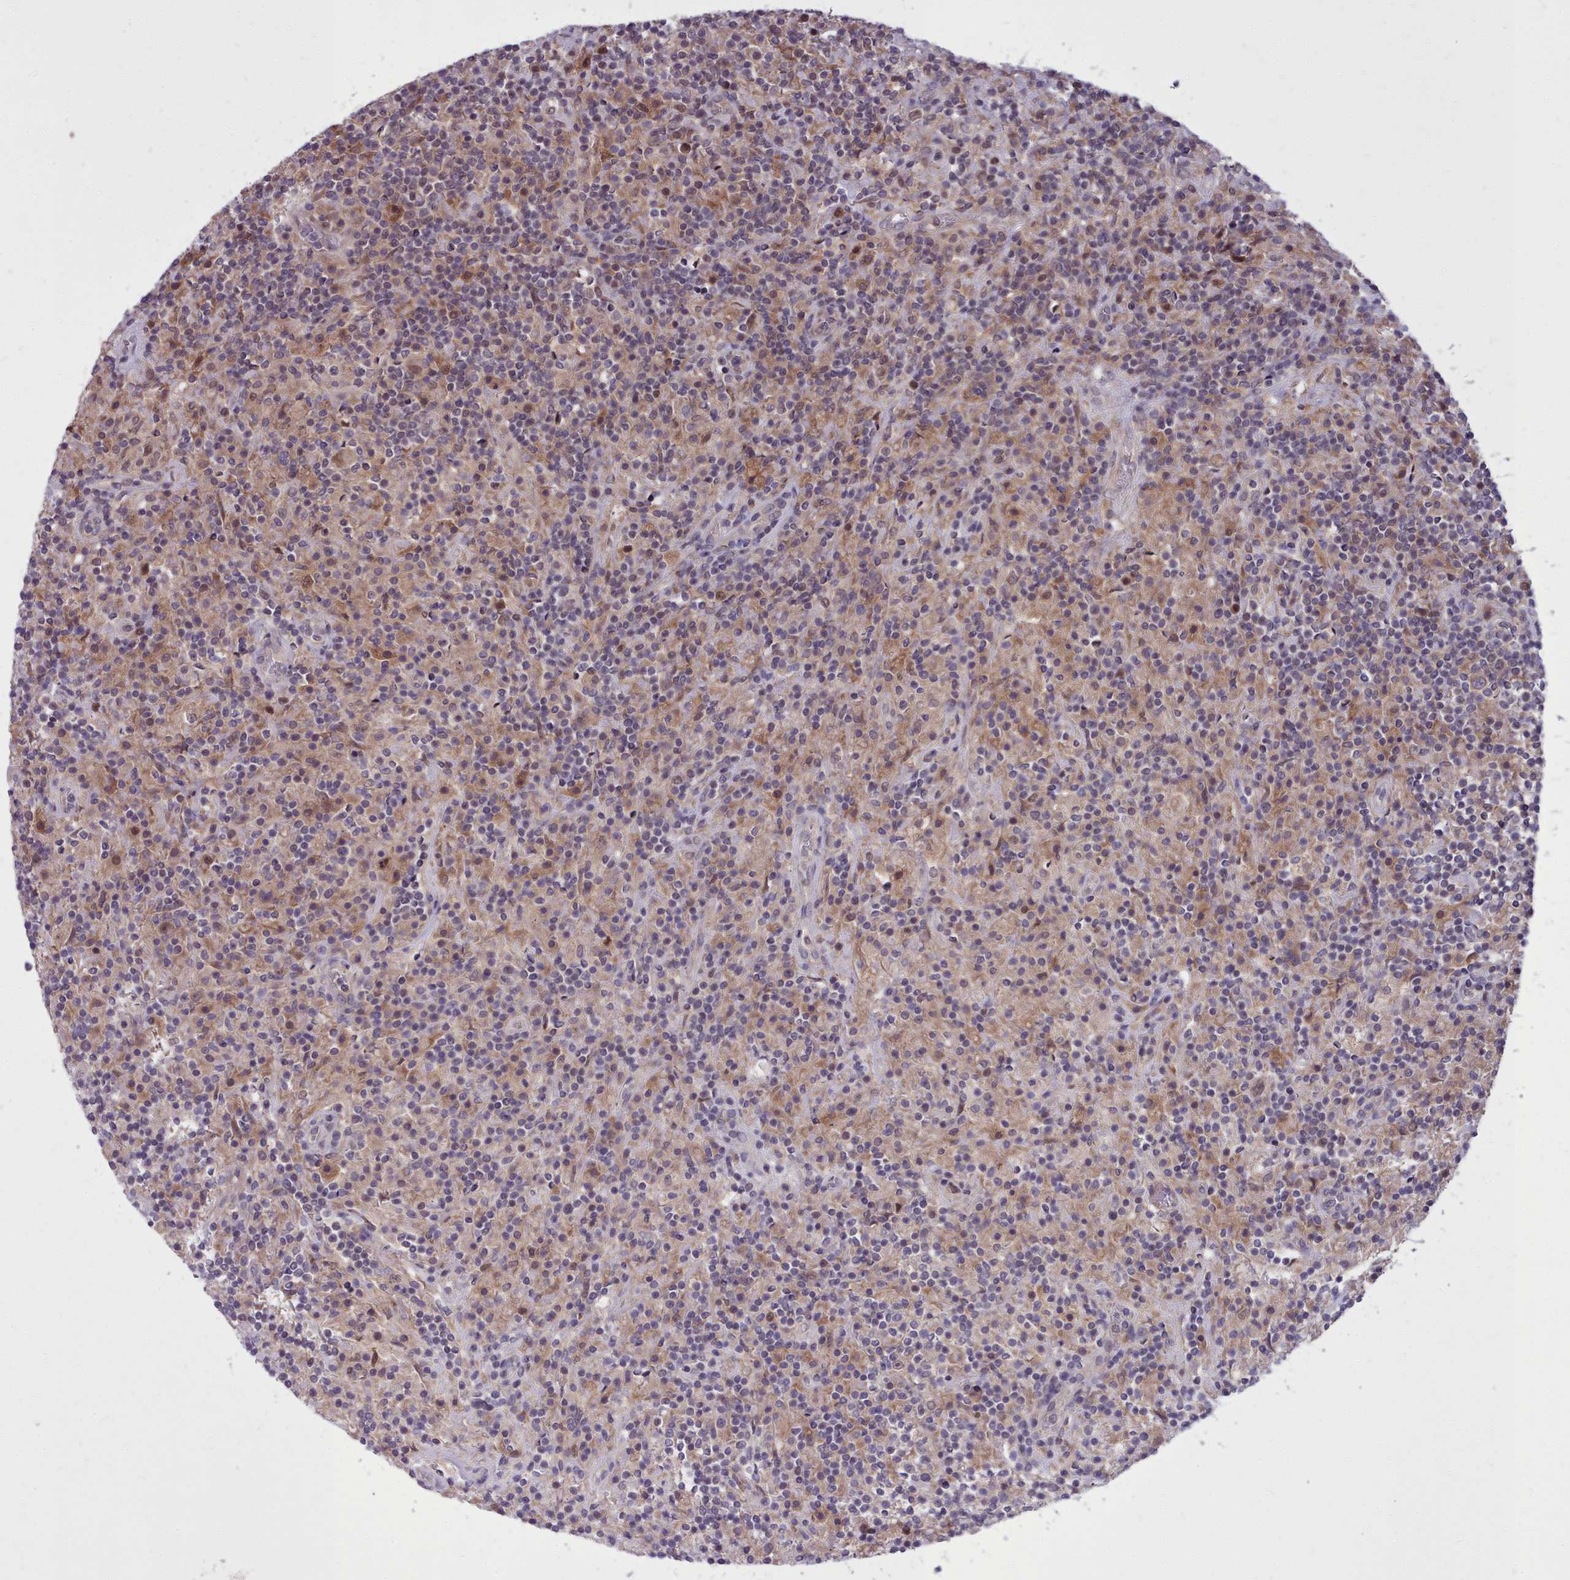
{"staining": {"intensity": "weak", "quantity": "25%-75%", "location": "cytoplasmic/membranous"}, "tissue": "lymphoma", "cell_type": "Tumor cells", "image_type": "cancer", "snomed": [{"axis": "morphology", "description": "Hodgkin's disease, NOS"}, {"axis": "topography", "description": "Lymph node"}], "caption": "Human Hodgkin's disease stained with a protein marker reveals weak staining in tumor cells.", "gene": "AHCY", "patient": {"sex": "male", "age": 70}}